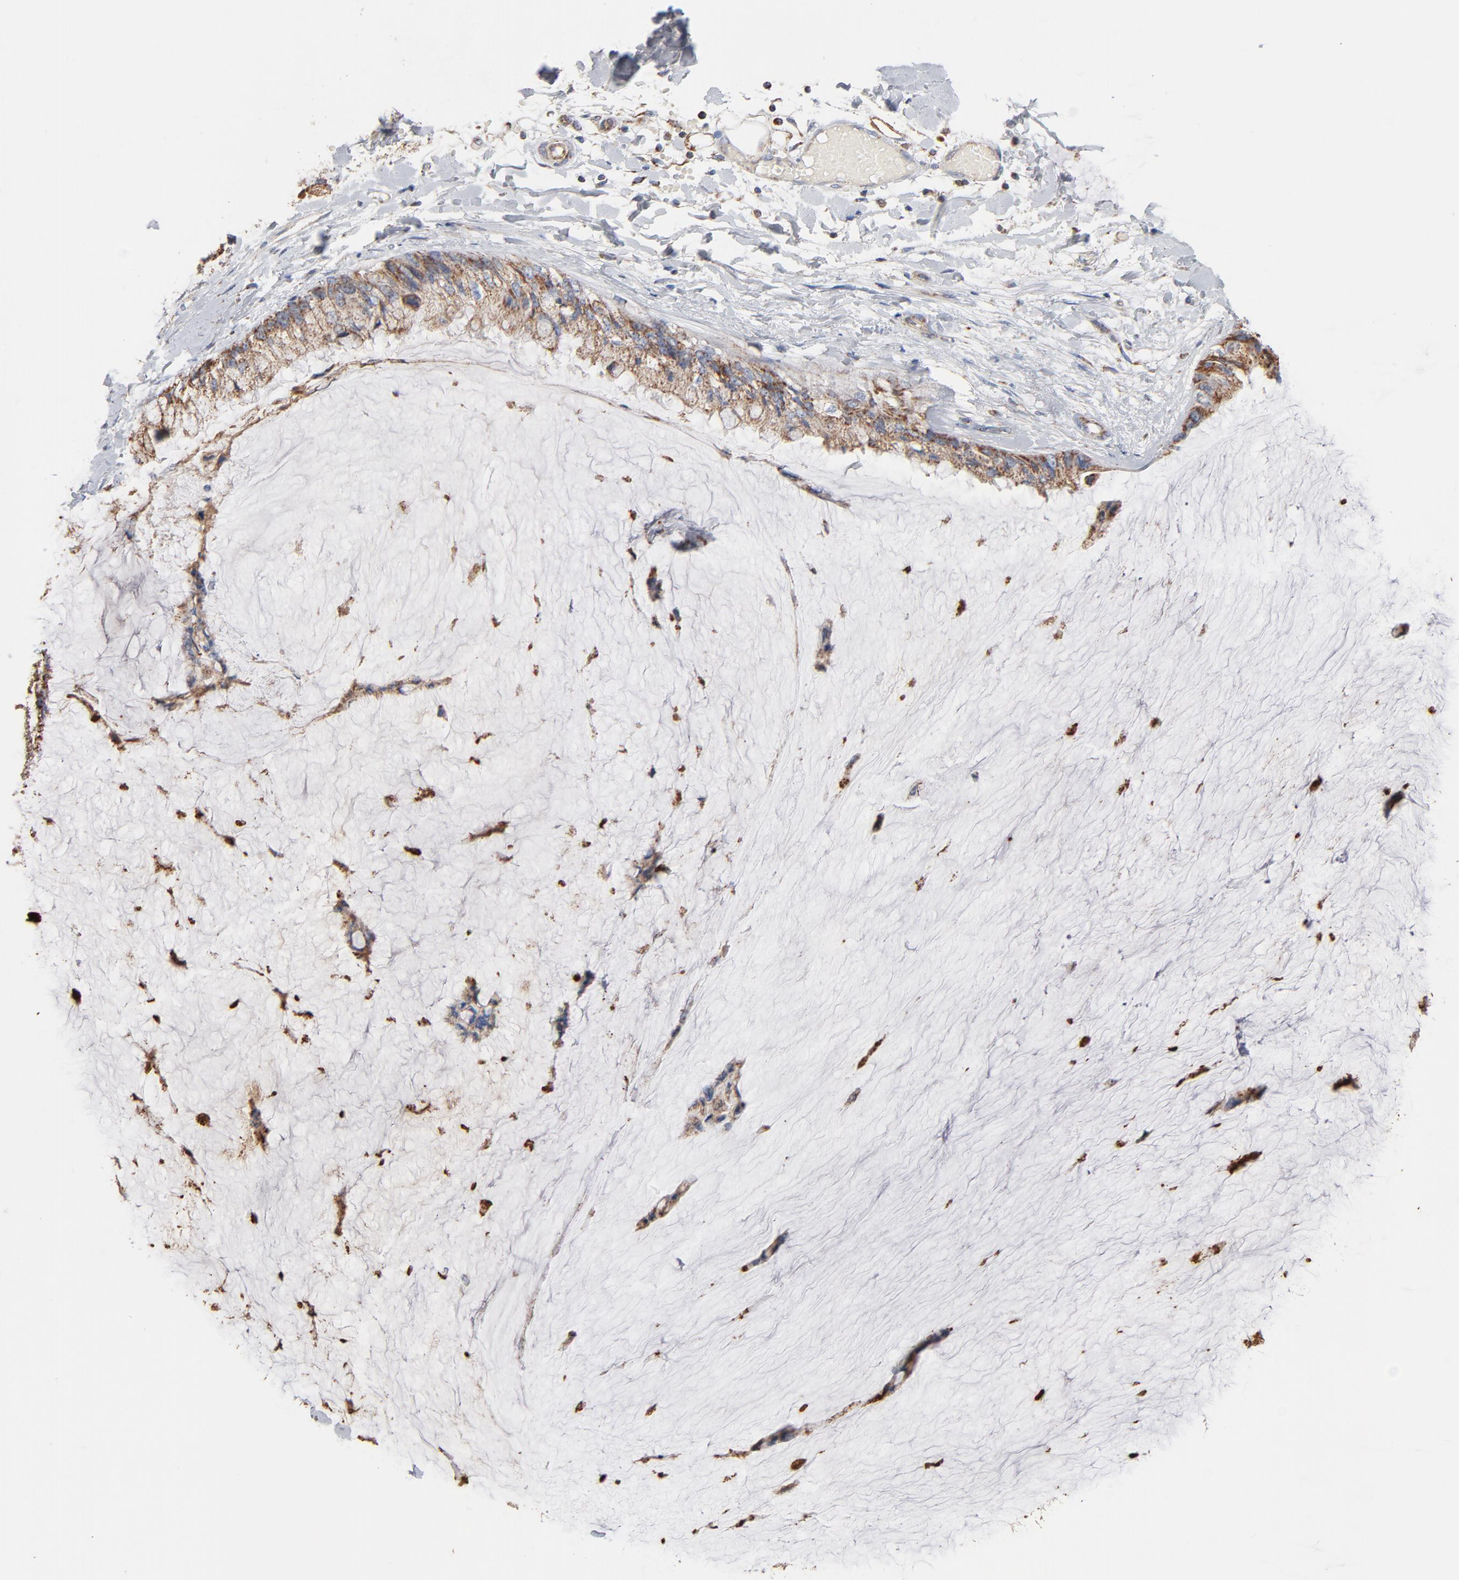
{"staining": {"intensity": "strong", "quantity": ">75%", "location": "cytoplasmic/membranous"}, "tissue": "ovarian cancer", "cell_type": "Tumor cells", "image_type": "cancer", "snomed": [{"axis": "morphology", "description": "Cystadenocarcinoma, mucinous, NOS"}, {"axis": "topography", "description": "Ovary"}], "caption": "Immunohistochemical staining of human ovarian cancer demonstrates high levels of strong cytoplasmic/membranous staining in about >75% of tumor cells.", "gene": "UQCRC1", "patient": {"sex": "female", "age": 39}}